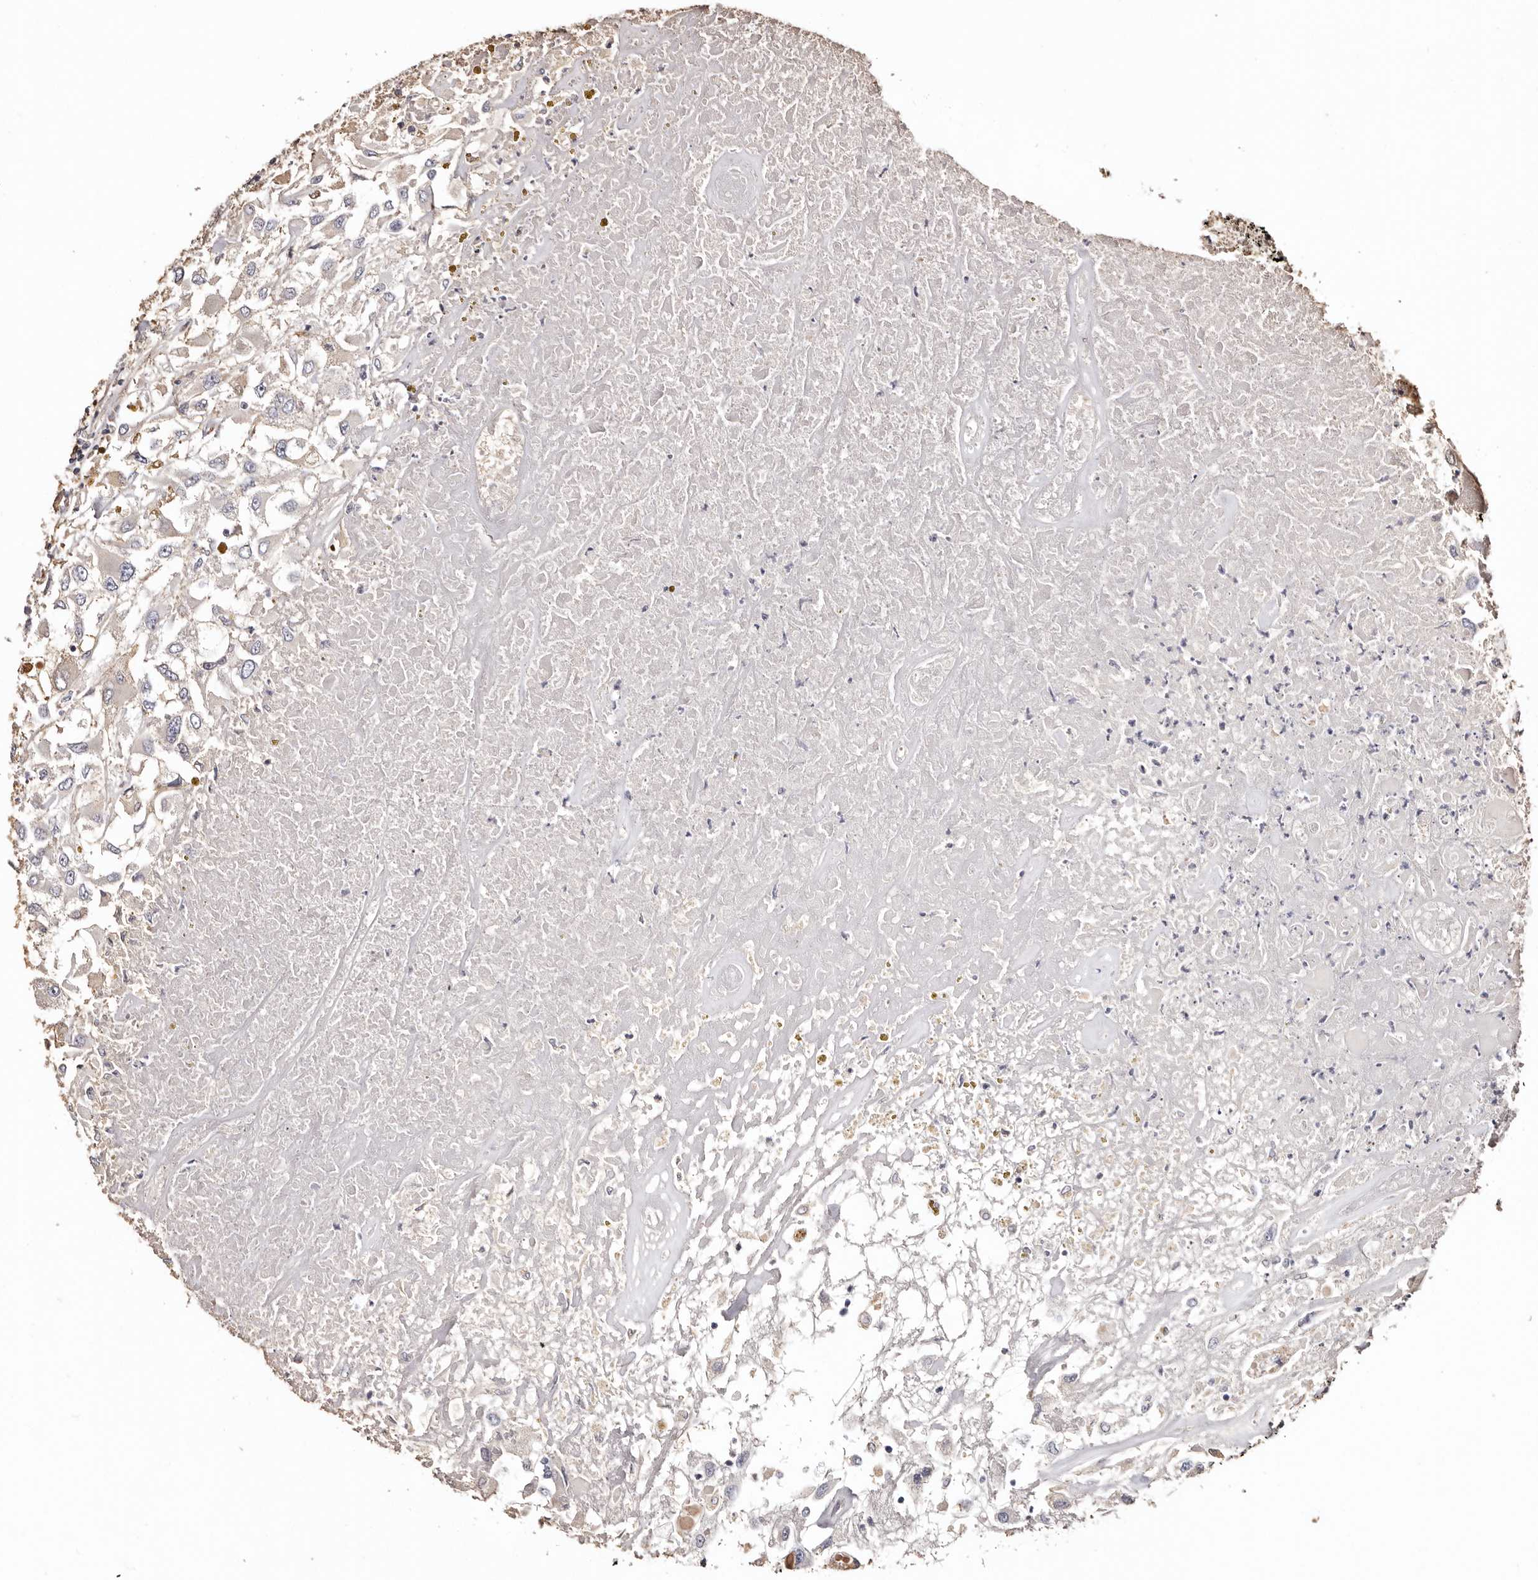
{"staining": {"intensity": "negative", "quantity": "none", "location": "none"}, "tissue": "renal cancer", "cell_type": "Tumor cells", "image_type": "cancer", "snomed": [{"axis": "morphology", "description": "Adenocarcinoma, NOS"}, {"axis": "topography", "description": "Kidney"}], "caption": "Renal cancer (adenocarcinoma) was stained to show a protein in brown. There is no significant positivity in tumor cells.", "gene": "ZNF557", "patient": {"sex": "female", "age": 52}}